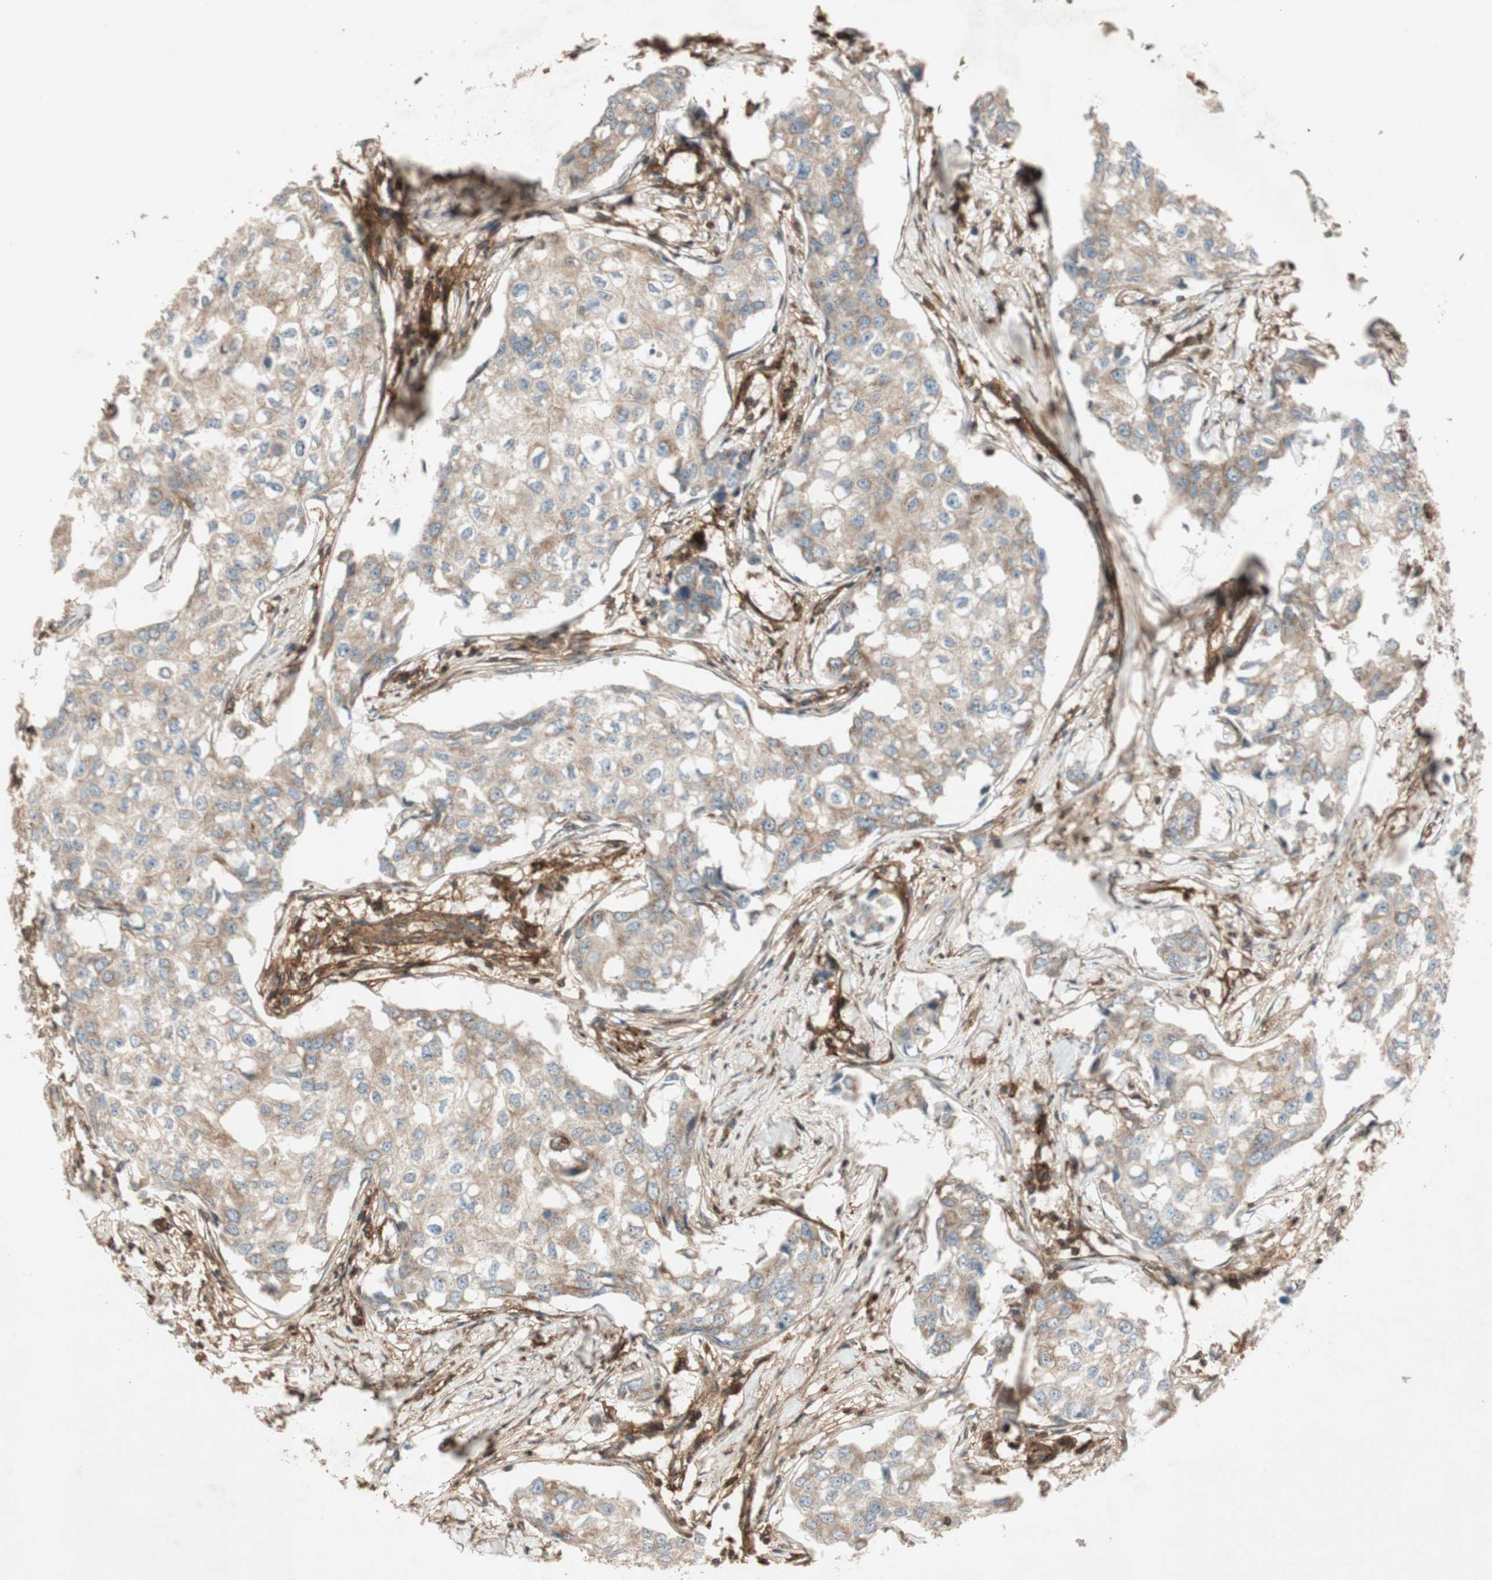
{"staining": {"intensity": "moderate", "quantity": ">75%", "location": "cytoplasmic/membranous"}, "tissue": "breast cancer", "cell_type": "Tumor cells", "image_type": "cancer", "snomed": [{"axis": "morphology", "description": "Duct carcinoma"}, {"axis": "topography", "description": "Breast"}], "caption": "This histopathology image exhibits immunohistochemistry staining of human invasive ductal carcinoma (breast), with medium moderate cytoplasmic/membranous expression in about >75% of tumor cells.", "gene": "BTN3A3", "patient": {"sex": "female", "age": 27}}